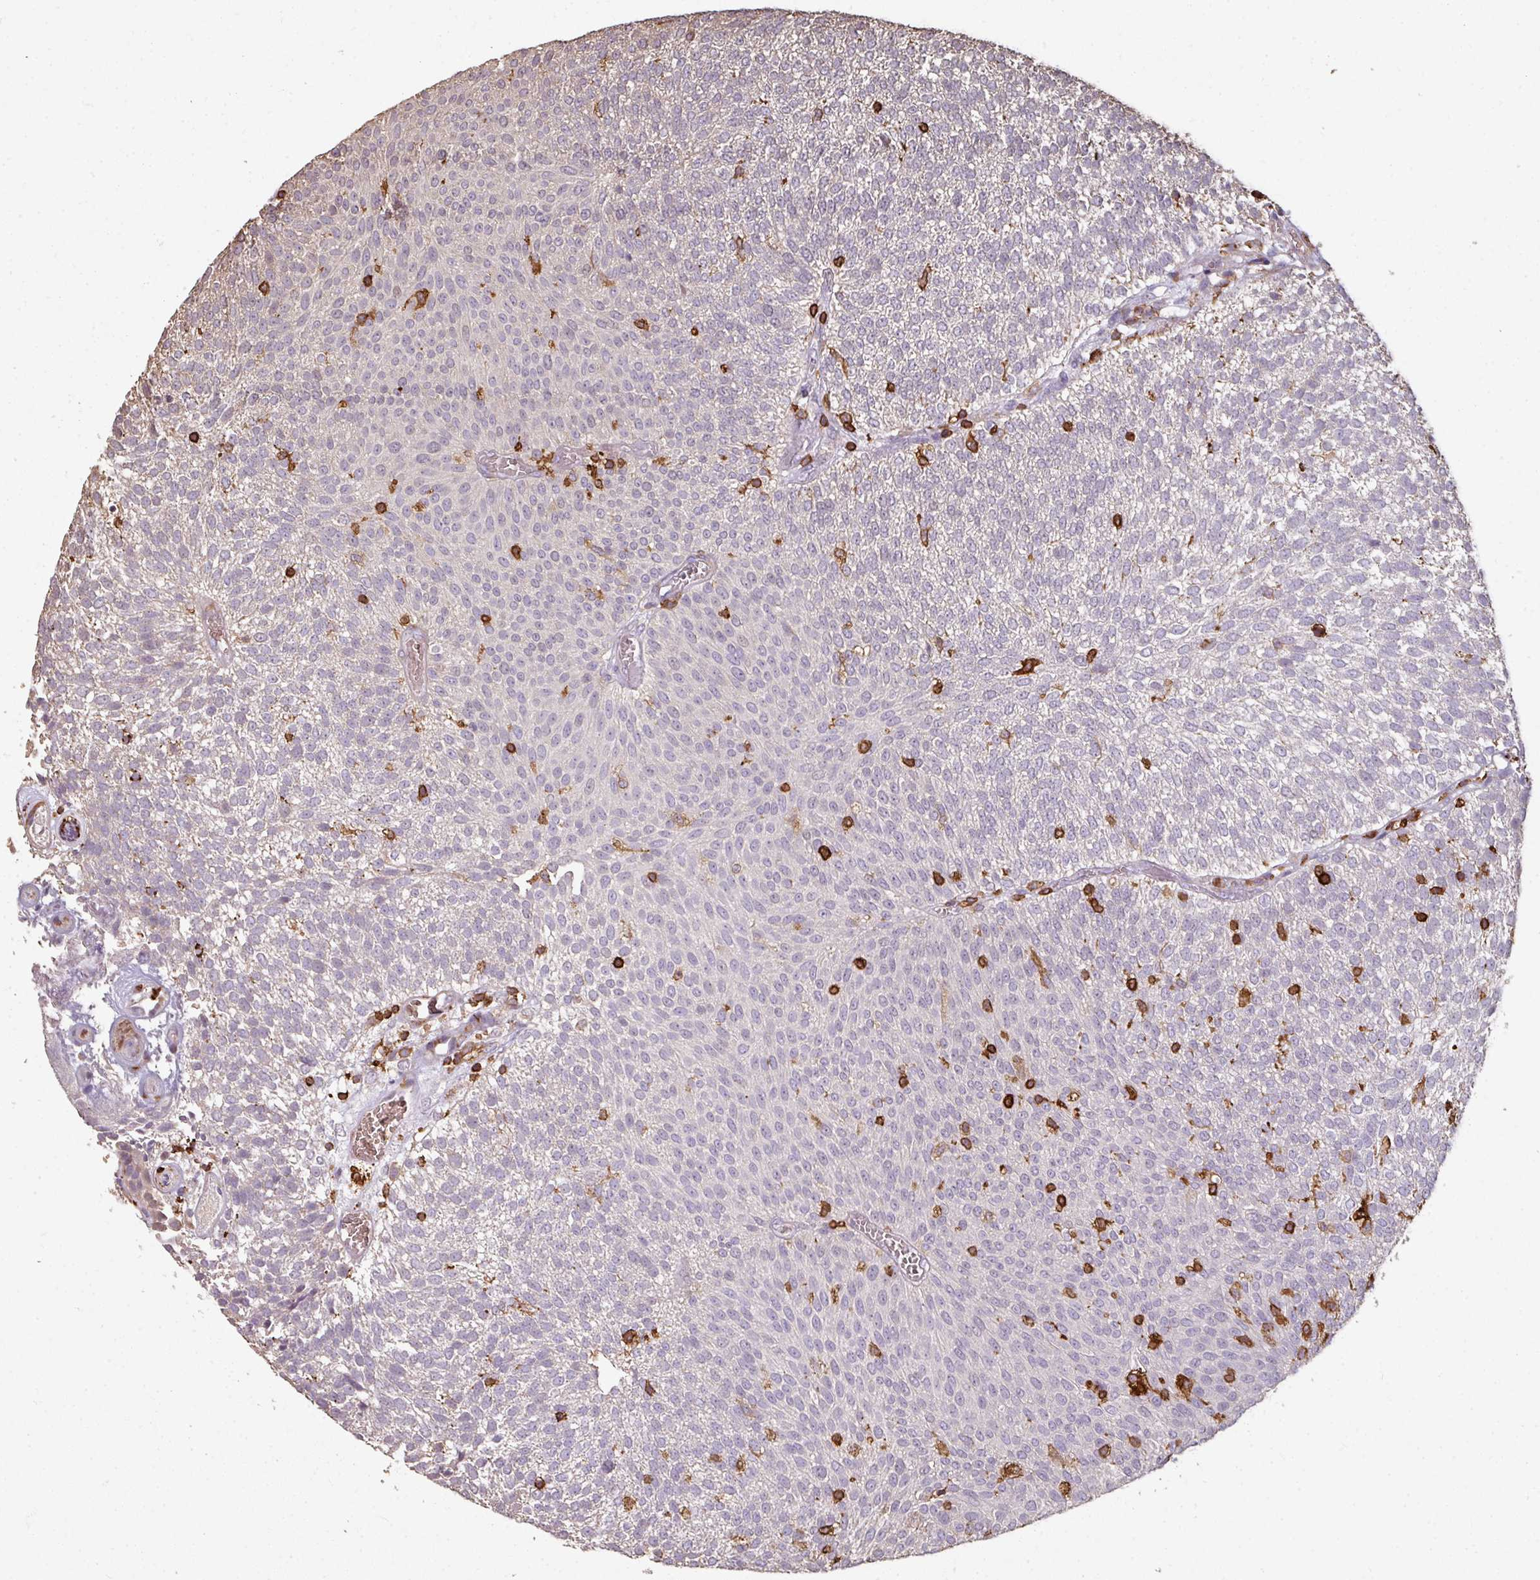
{"staining": {"intensity": "negative", "quantity": "none", "location": "none"}, "tissue": "urothelial cancer", "cell_type": "Tumor cells", "image_type": "cancer", "snomed": [{"axis": "morphology", "description": "Urothelial carcinoma, Low grade"}, {"axis": "topography", "description": "Urinary bladder"}], "caption": "High power microscopy micrograph of an immunohistochemistry micrograph of low-grade urothelial carcinoma, revealing no significant staining in tumor cells. Nuclei are stained in blue.", "gene": "OLFML2B", "patient": {"sex": "female", "age": 79}}